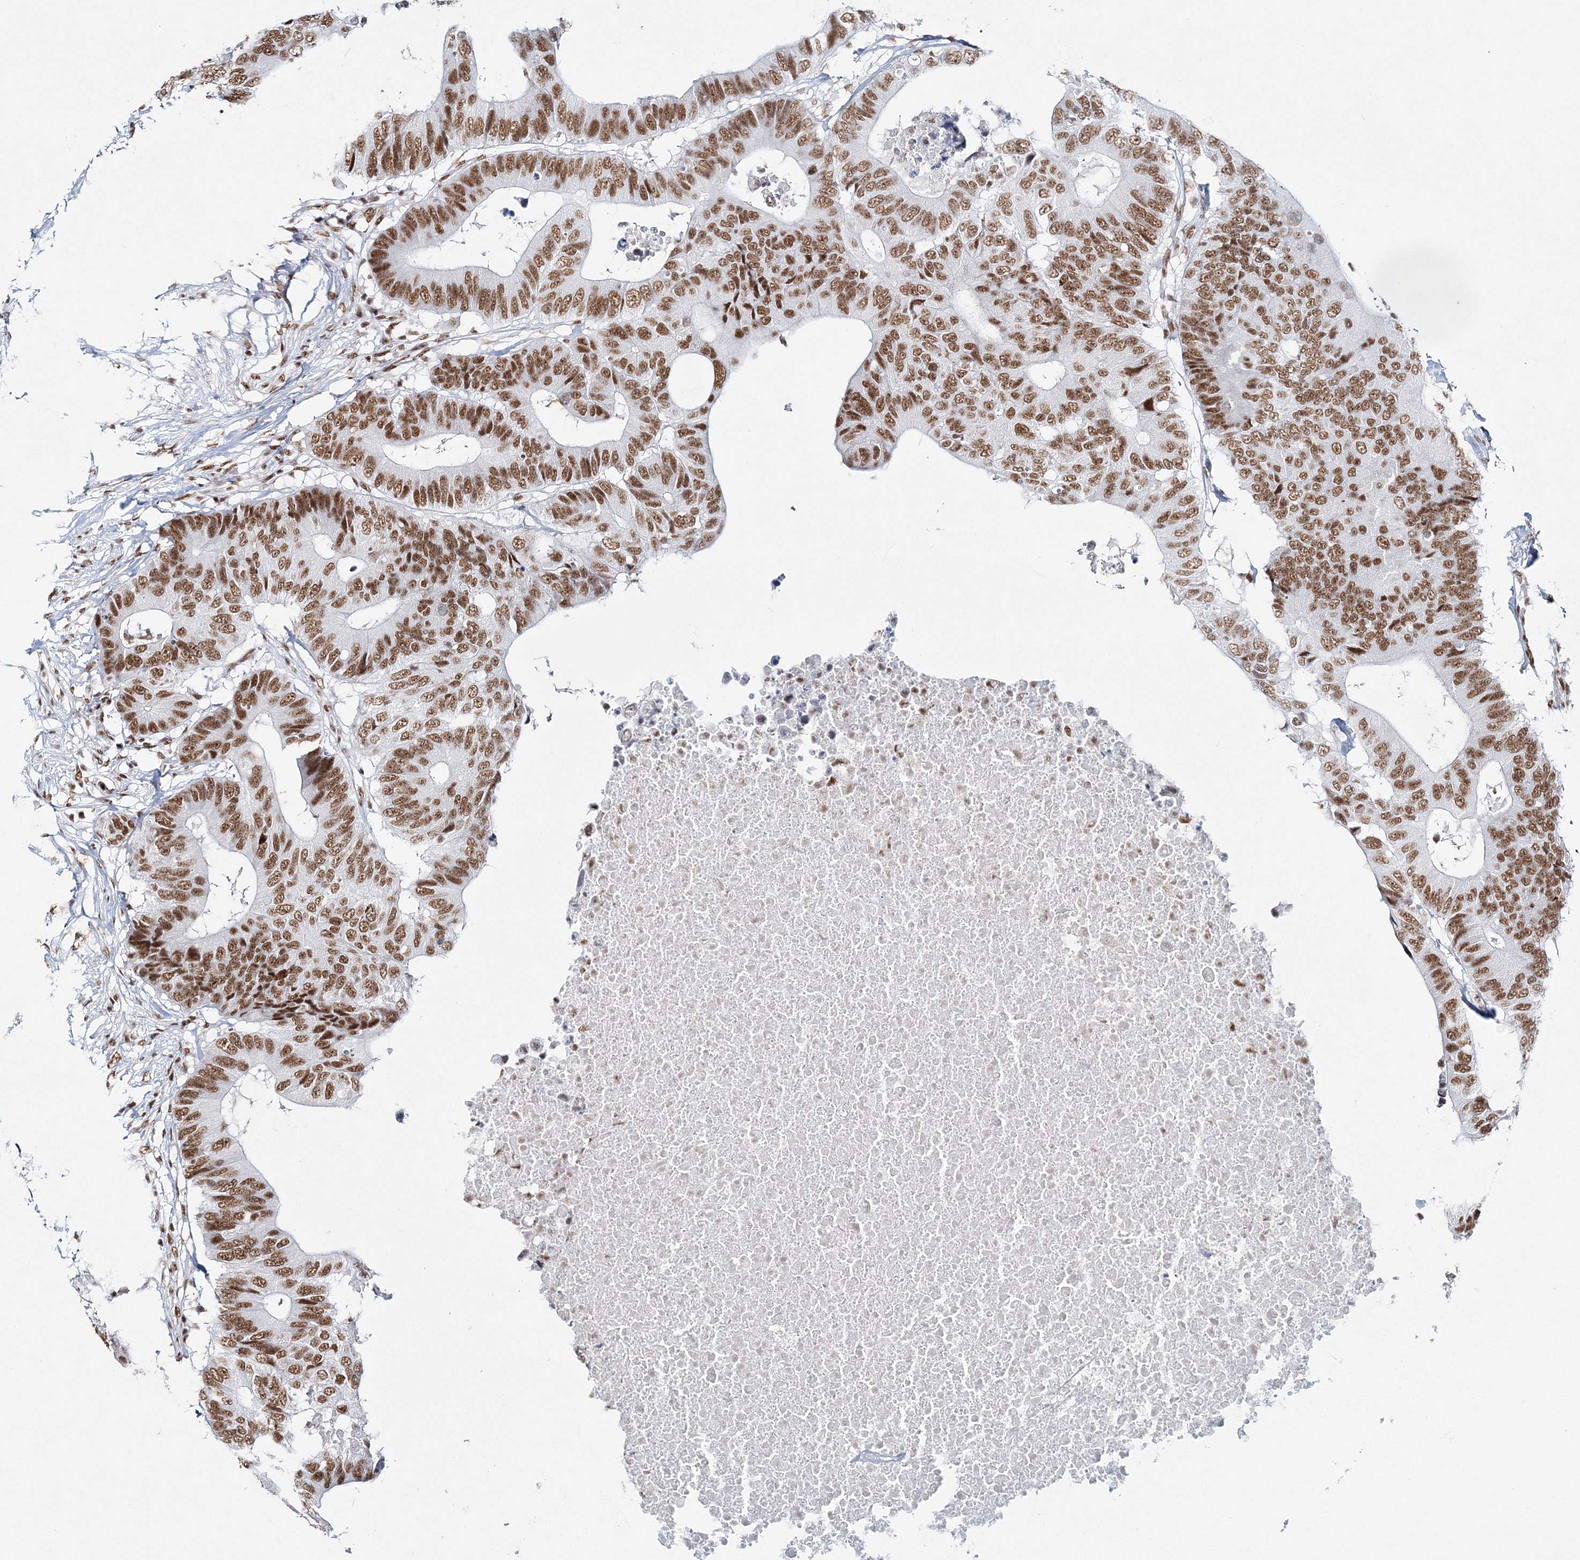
{"staining": {"intensity": "moderate", "quantity": ">75%", "location": "nuclear"}, "tissue": "colorectal cancer", "cell_type": "Tumor cells", "image_type": "cancer", "snomed": [{"axis": "morphology", "description": "Adenocarcinoma, NOS"}, {"axis": "topography", "description": "Colon"}], "caption": "Colorectal cancer (adenocarcinoma) was stained to show a protein in brown. There is medium levels of moderate nuclear positivity in about >75% of tumor cells.", "gene": "QRICH1", "patient": {"sex": "male", "age": 71}}